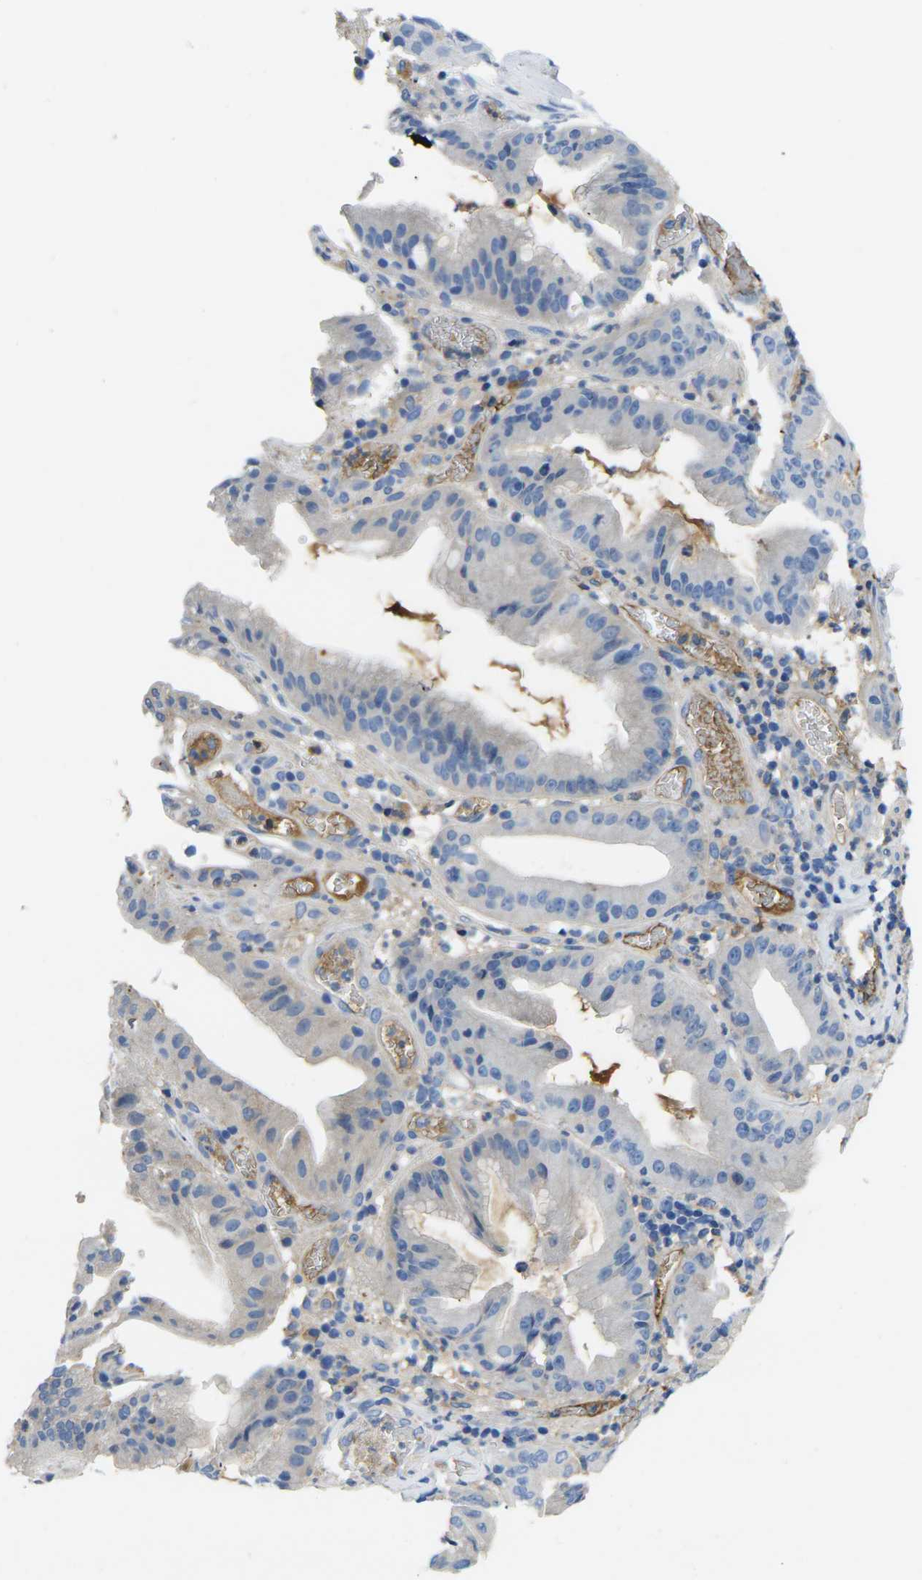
{"staining": {"intensity": "negative", "quantity": "none", "location": "none"}, "tissue": "stomach cancer", "cell_type": "Tumor cells", "image_type": "cancer", "snomed": [{"axis": "morphology", "description": "Normal tissue, NOS"}, {"axis": "morphology", "description": "Adenocarcinoma, NOS"}, {"axis": "topography", "description": "Stomach"}], "caption": "Image shows no significant protein expression in tumor cells of adenocarcinoma (stomach). The staining is performed using DAB brown chromogen with nuclei counter-stained in using hematoxylin.", "gene": "GREM2", "patient": {"sex": "male", "age": 48}}